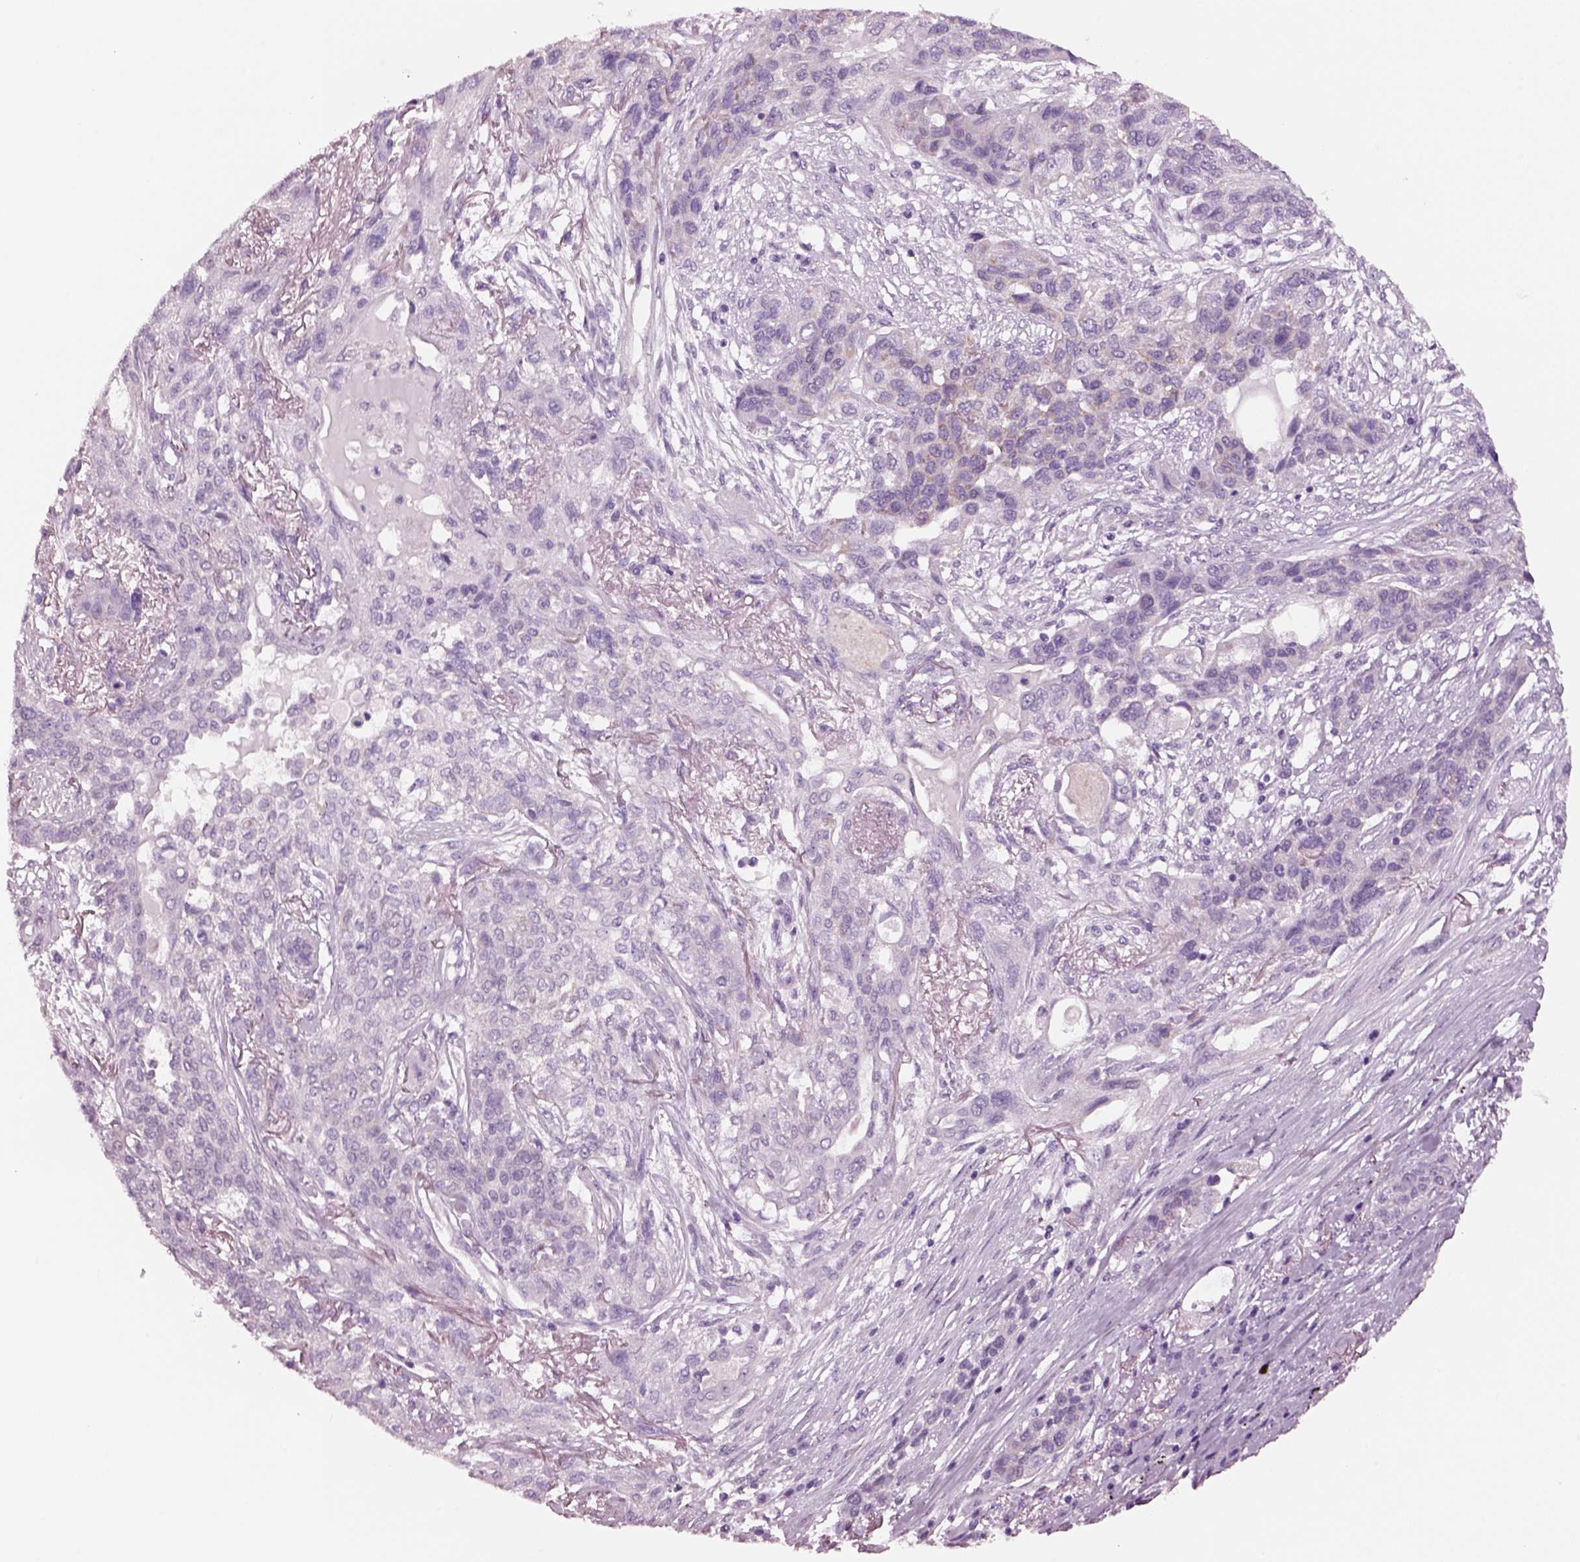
{"staining": {"intensity": "negative", "quantity": "none", "location": "none"}, "tissue": "lung cancer", "cell_type": "Tumor cells", "image_type": "cancer", "snomed": [{"axis": "morphology", "description": "Squamous cell carcinoma, NOS"}, {"axis": "topography", "description": "Lung"}], "caption": "Lung cancer (squamous cell carcinoma) was stained to show a protein in brown. There is no significant expression in tumor cells.", "gene": "ELSPBP1", "patient": {"sex": "female", "age": 70}}